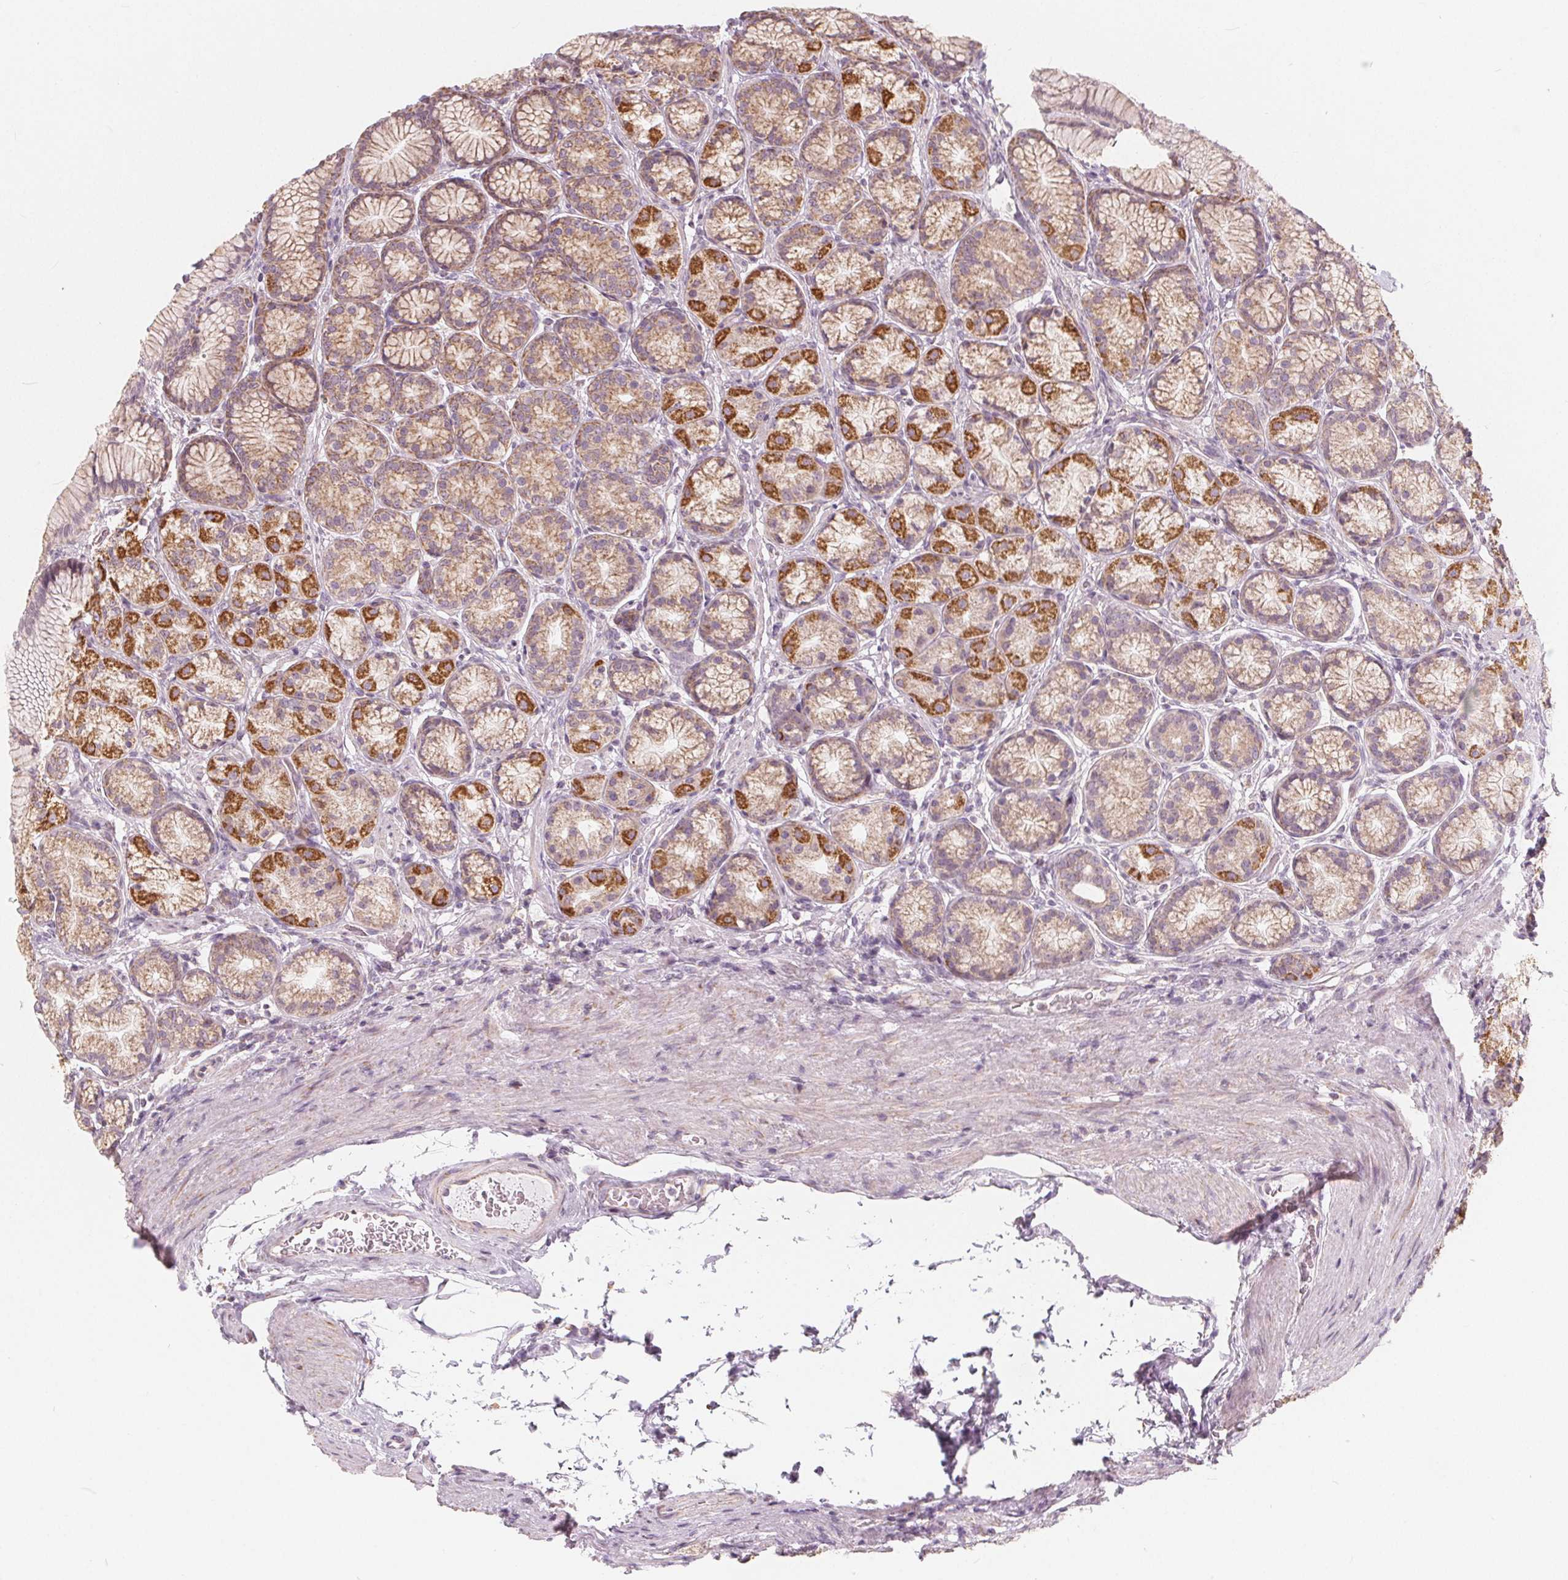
{"staining": {"intensity": "strong", "quantity": "25%-75%", "location": "cytoplasmic/membranous"}, "tissue": "stomach", "cell_type": "Glandular cells", "image_type": "normal", "snomed": [{"axis": "morphology", "description": "Normal tissue, NOS"}, {"axis": "morphology", "description": "Adenocarcinoma, NOS"}, {"axis": "morphology", "description": "Adenocarcinoma, High grade"}, {"axis": "topography", "description": "Stomach, upper"}, {"axis": "topography", "description": "Stomach"}], "caption": "Protein staining of normal stomach reveals strong cytoplasmic/membranous staining in approximately 25%-75% of glandular cells. Immunohistochemistry (ihc) stains the protein in brown and the nuclei are stained blue.", "gene": "NUP210L", "patient": {"sex": "female", "age": 65}}